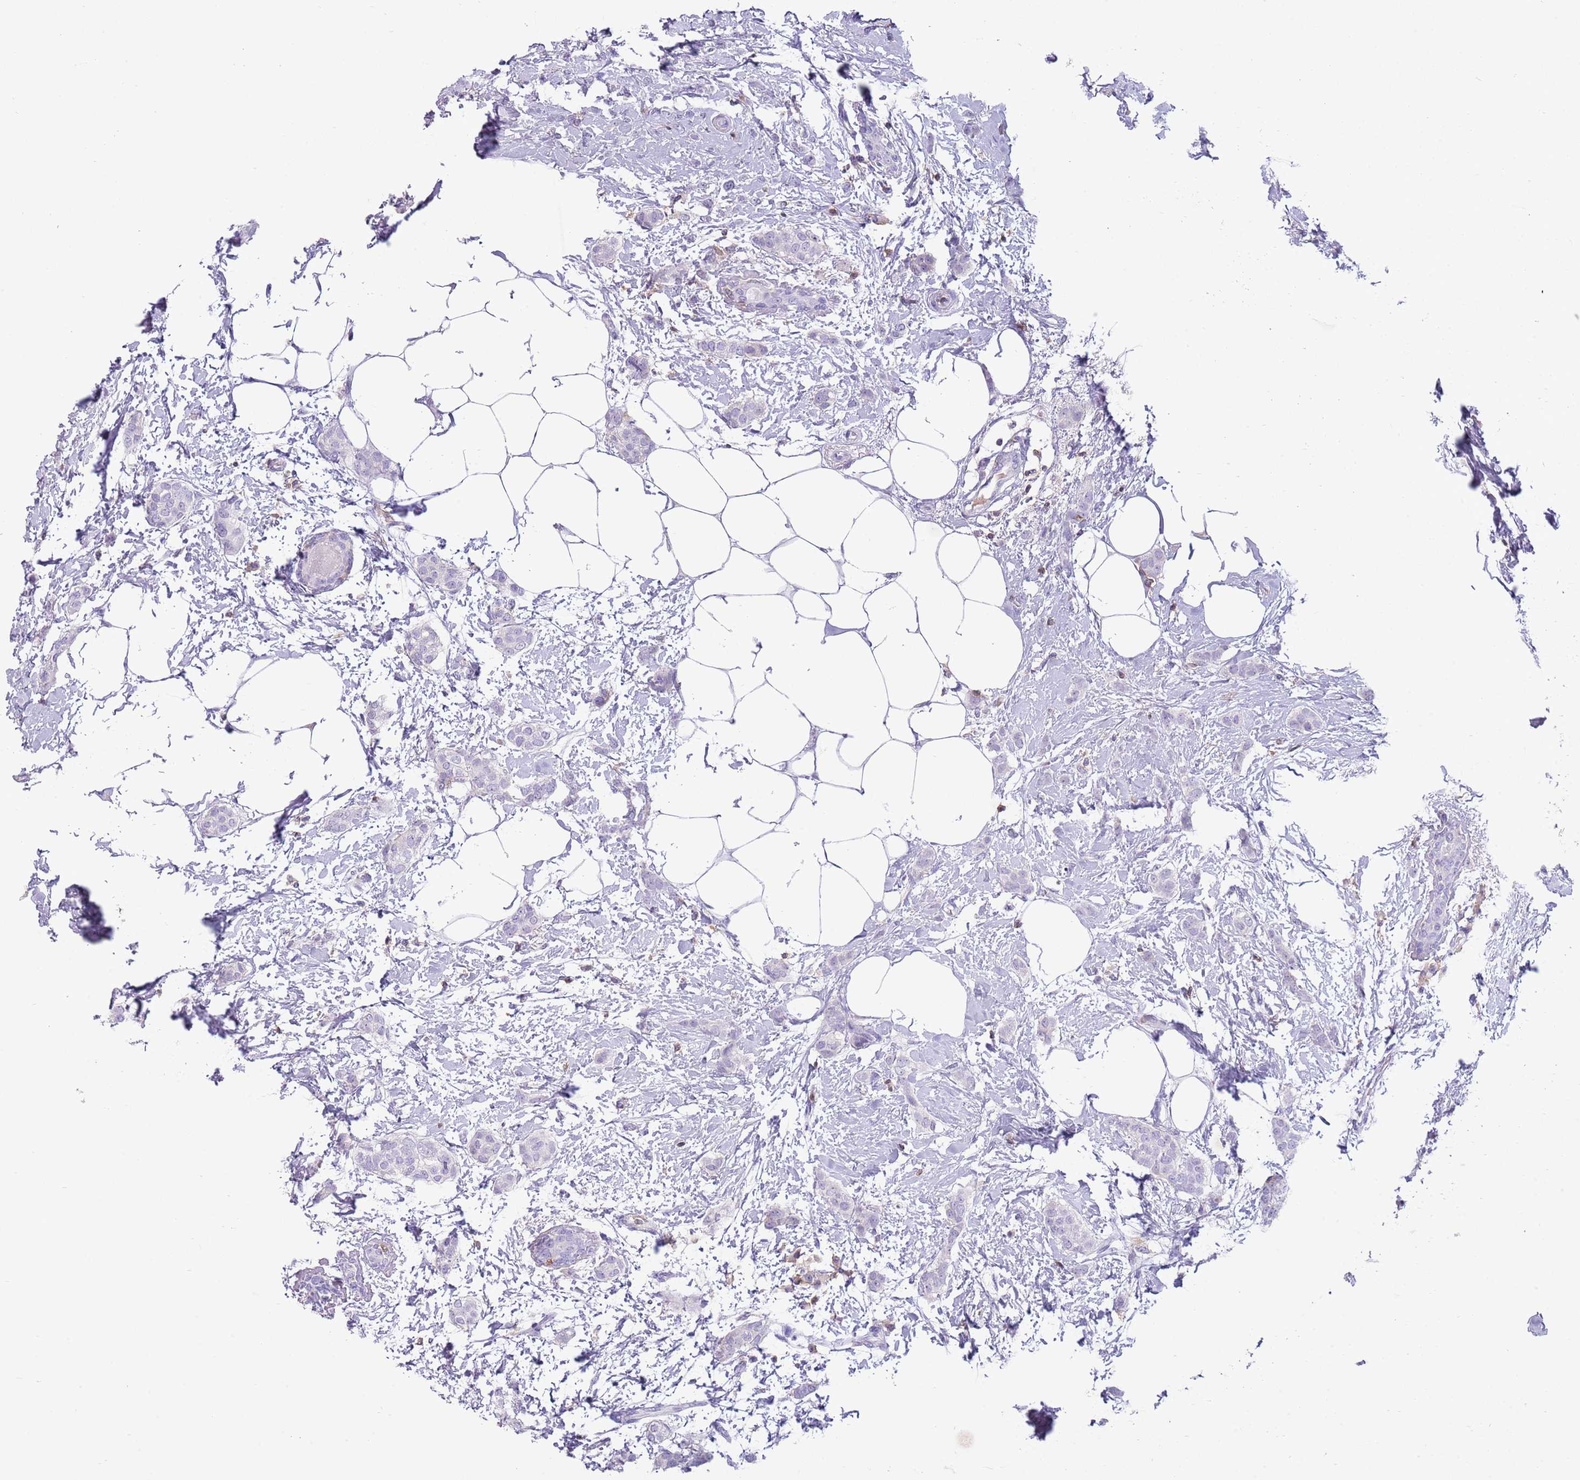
{"staining": {"intensity": "negative", "quantity": "none", "location": "none"}, "tissue": "breast cancer", "cell_type": "Tumor cells", "image_type": "cancer", "snomed": [{"axis": "morphology", "description": "Duct carcinoma"}, {"axis": "topography", "description": "Breast"}], "caption": "Breast cancer was stained to show a protein in brown. There is no significant positivity in tumor cells.", "gene": "OR4Q3", "patient": {"sex": "female", "age": 72}}